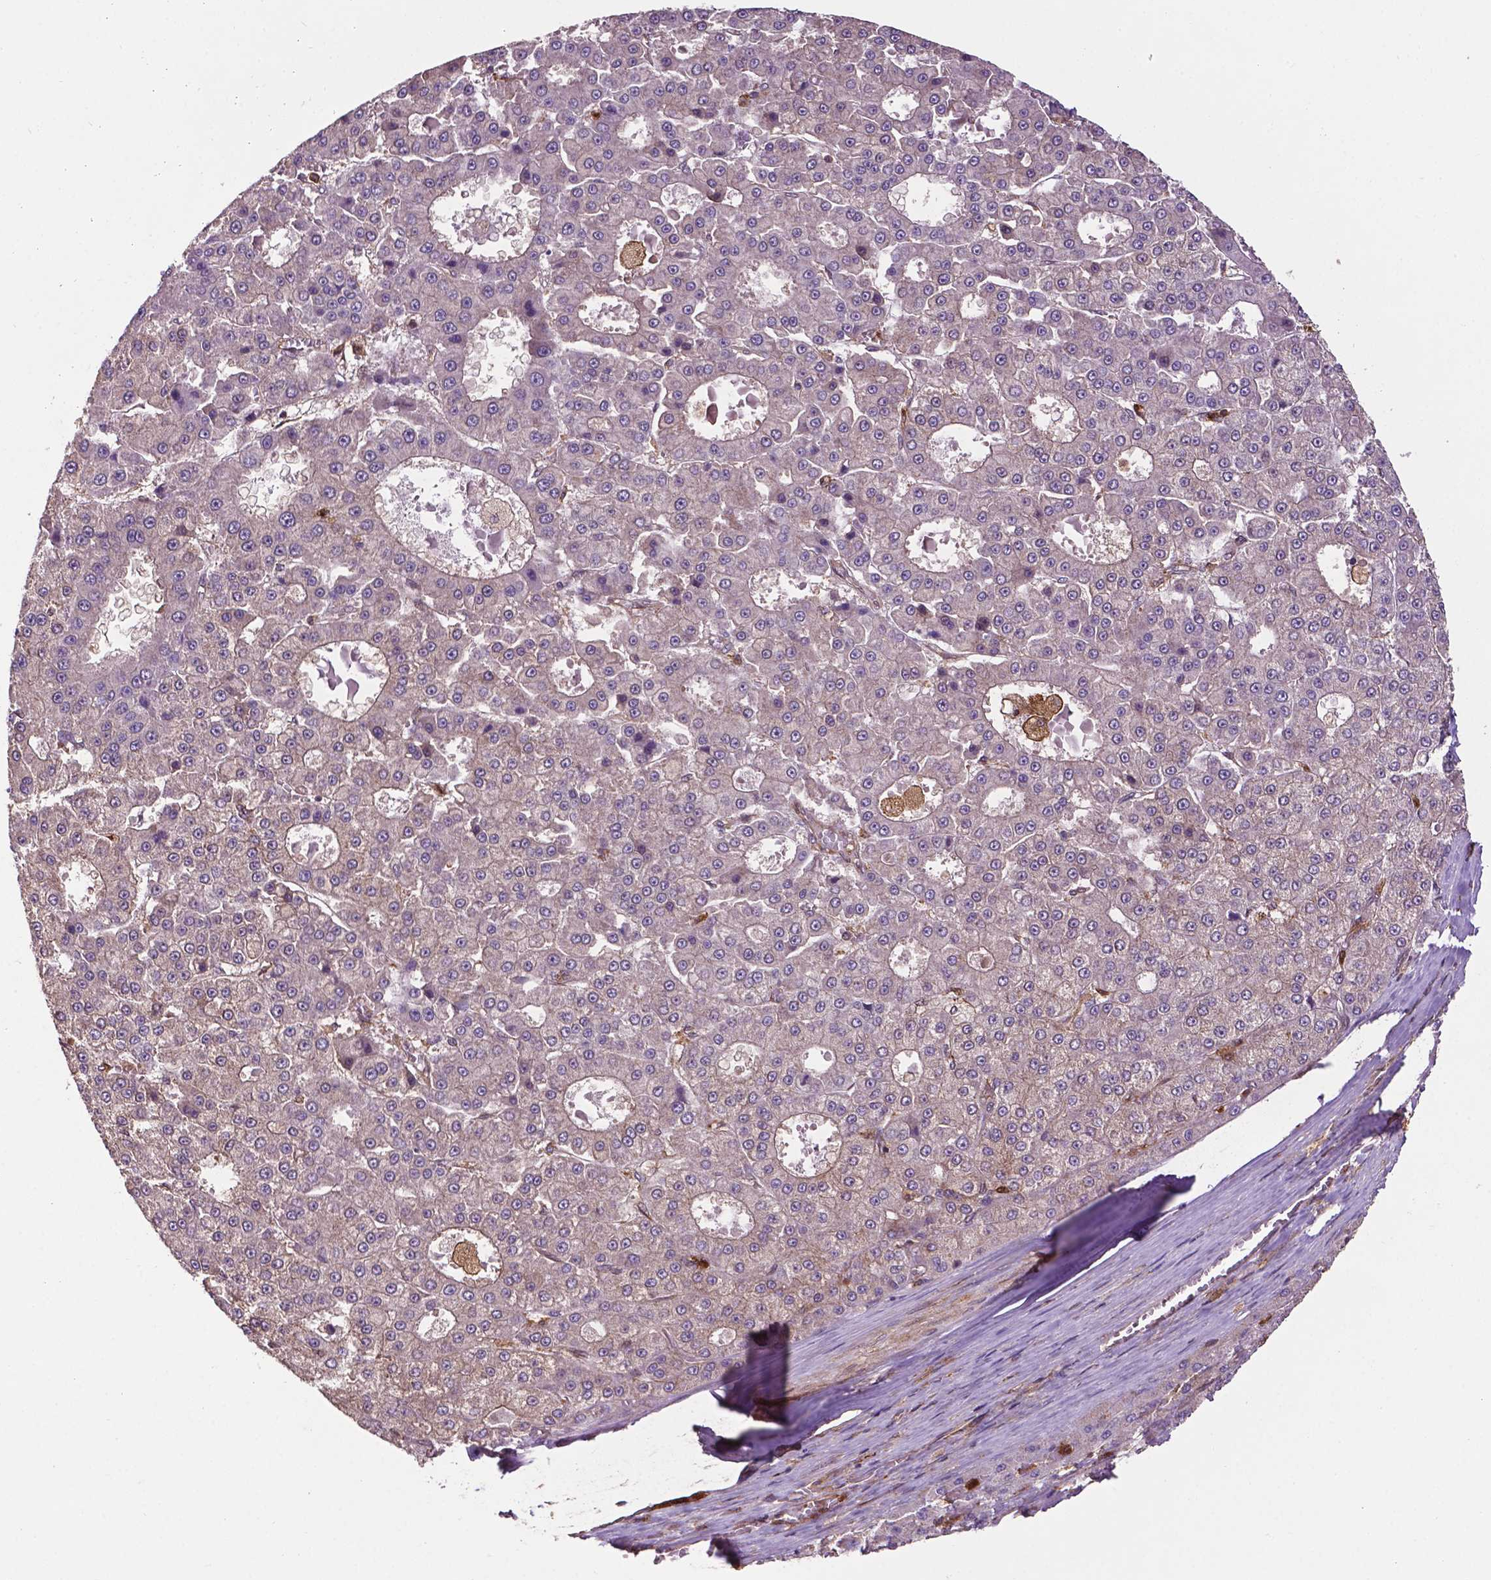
{"staining": {"intensity": "negative", "quantity": "none", "location": "none"}, "tissue": "liver cancer", "cell_type": "Tumor cells", "image_type": "cancer", "snomed": [{"axis": "morphology", "description": "Carcinoma, Hepatocellular, NOS"}, {"axis": "topography", "description": "Liver"}], "caption": "A high-resolution histopathology image shows IHC staining of liver cancer (hepatocellular carcinoma), which shows no significant staining in tumor cells.", "gene": "SMAD3", "patient": {"sex": "male", "age": 70}}